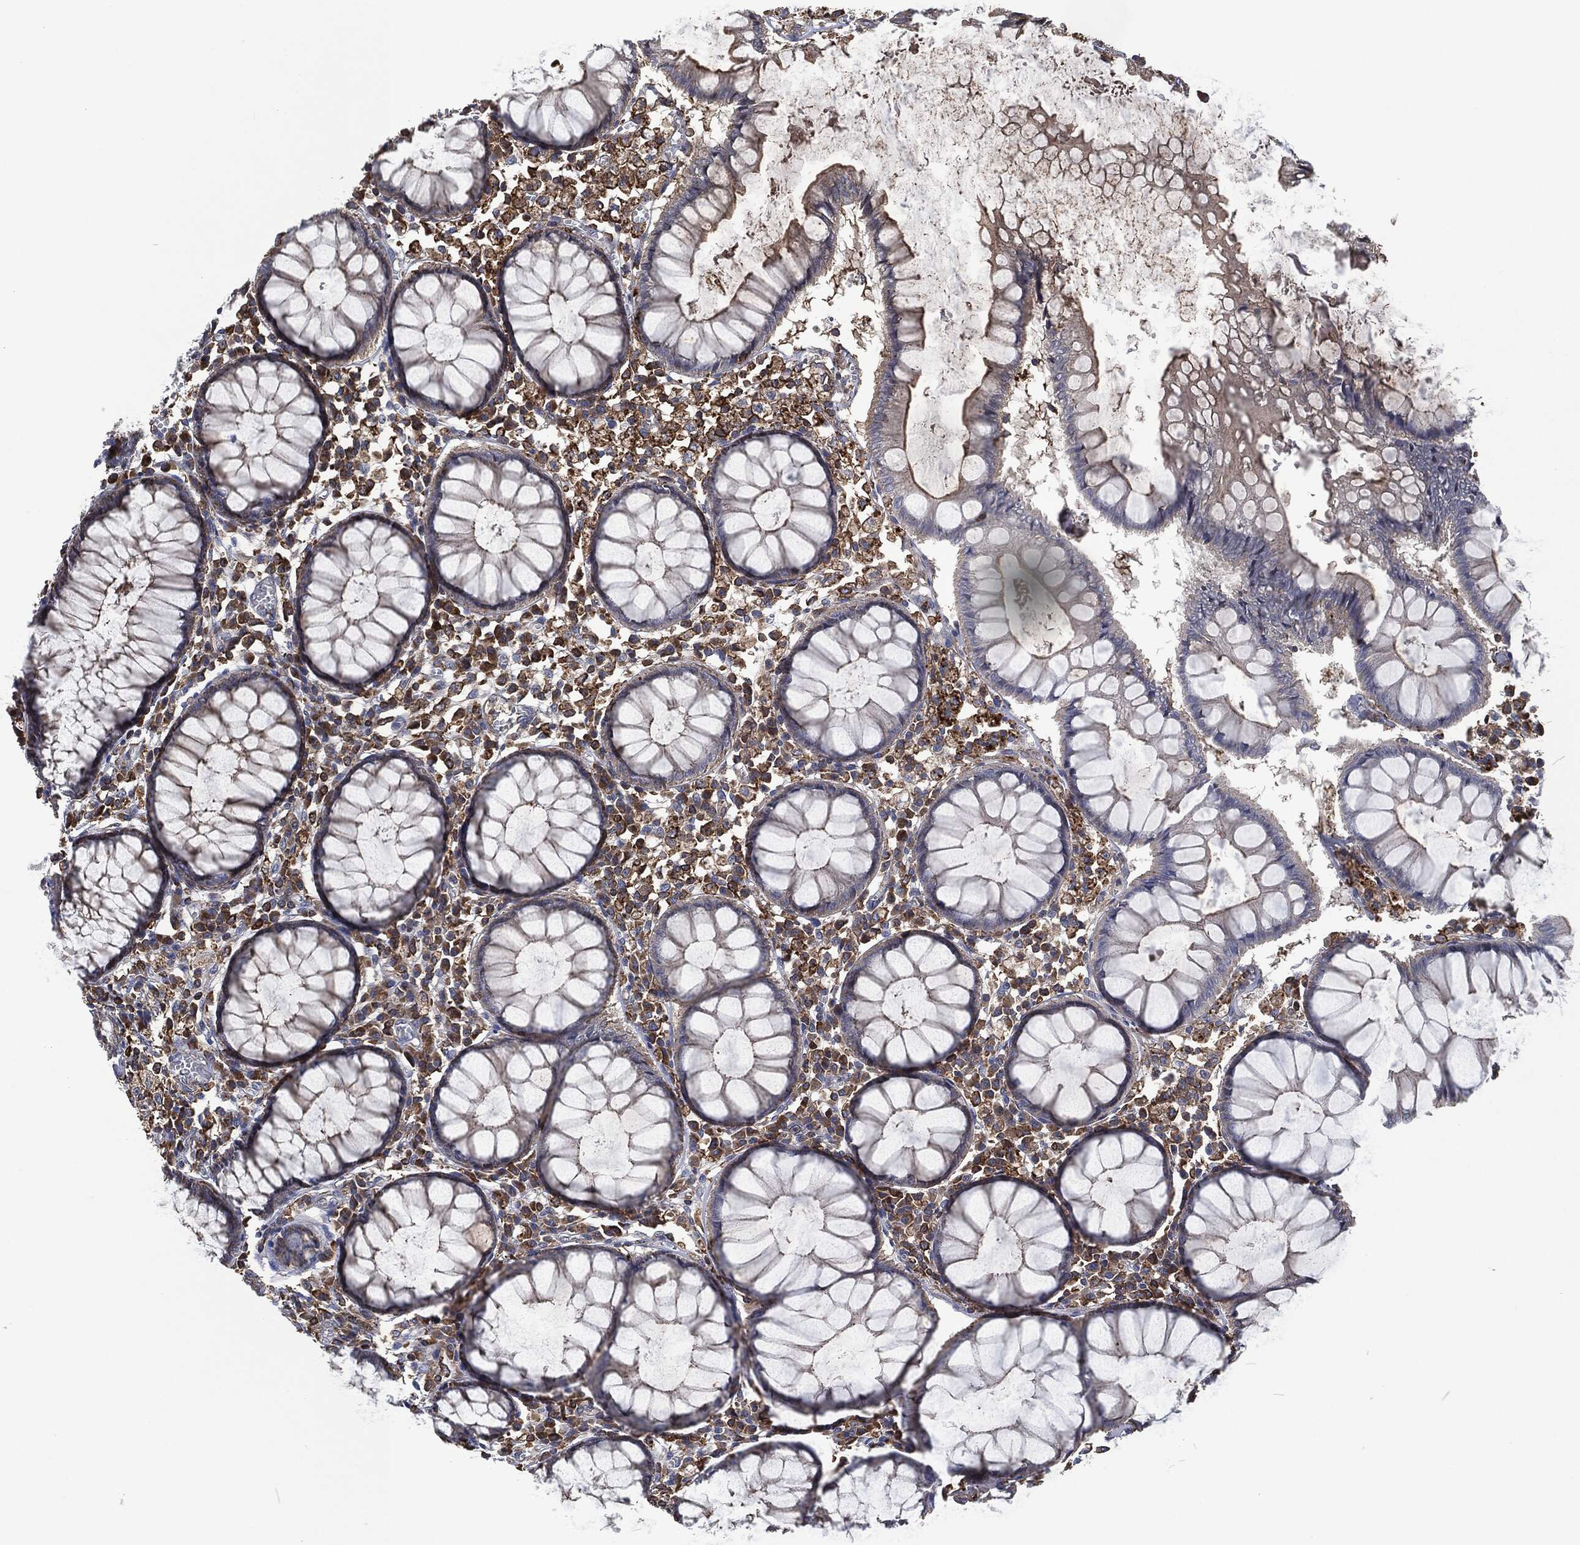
{"staining": {"intensity": "negative", "quantity": "none", "location": "none"}, "tissue": "colon", "cell_type": "Endothelial cells", "image_type": "normal", "snomed": [{"axis": "morphology", "description": "Normal tissue, NOS"}, {"axis": "topography", "description": "Colon"}], "caption": "The photomicrograph displays no significant staining in endothelial cells of colon. (Brightfield microscopy of DAB immunohistochemistry (IHC) at high magnification).", "gene": "LGALS9", "patient": {"sex": "male", "age": 65}}